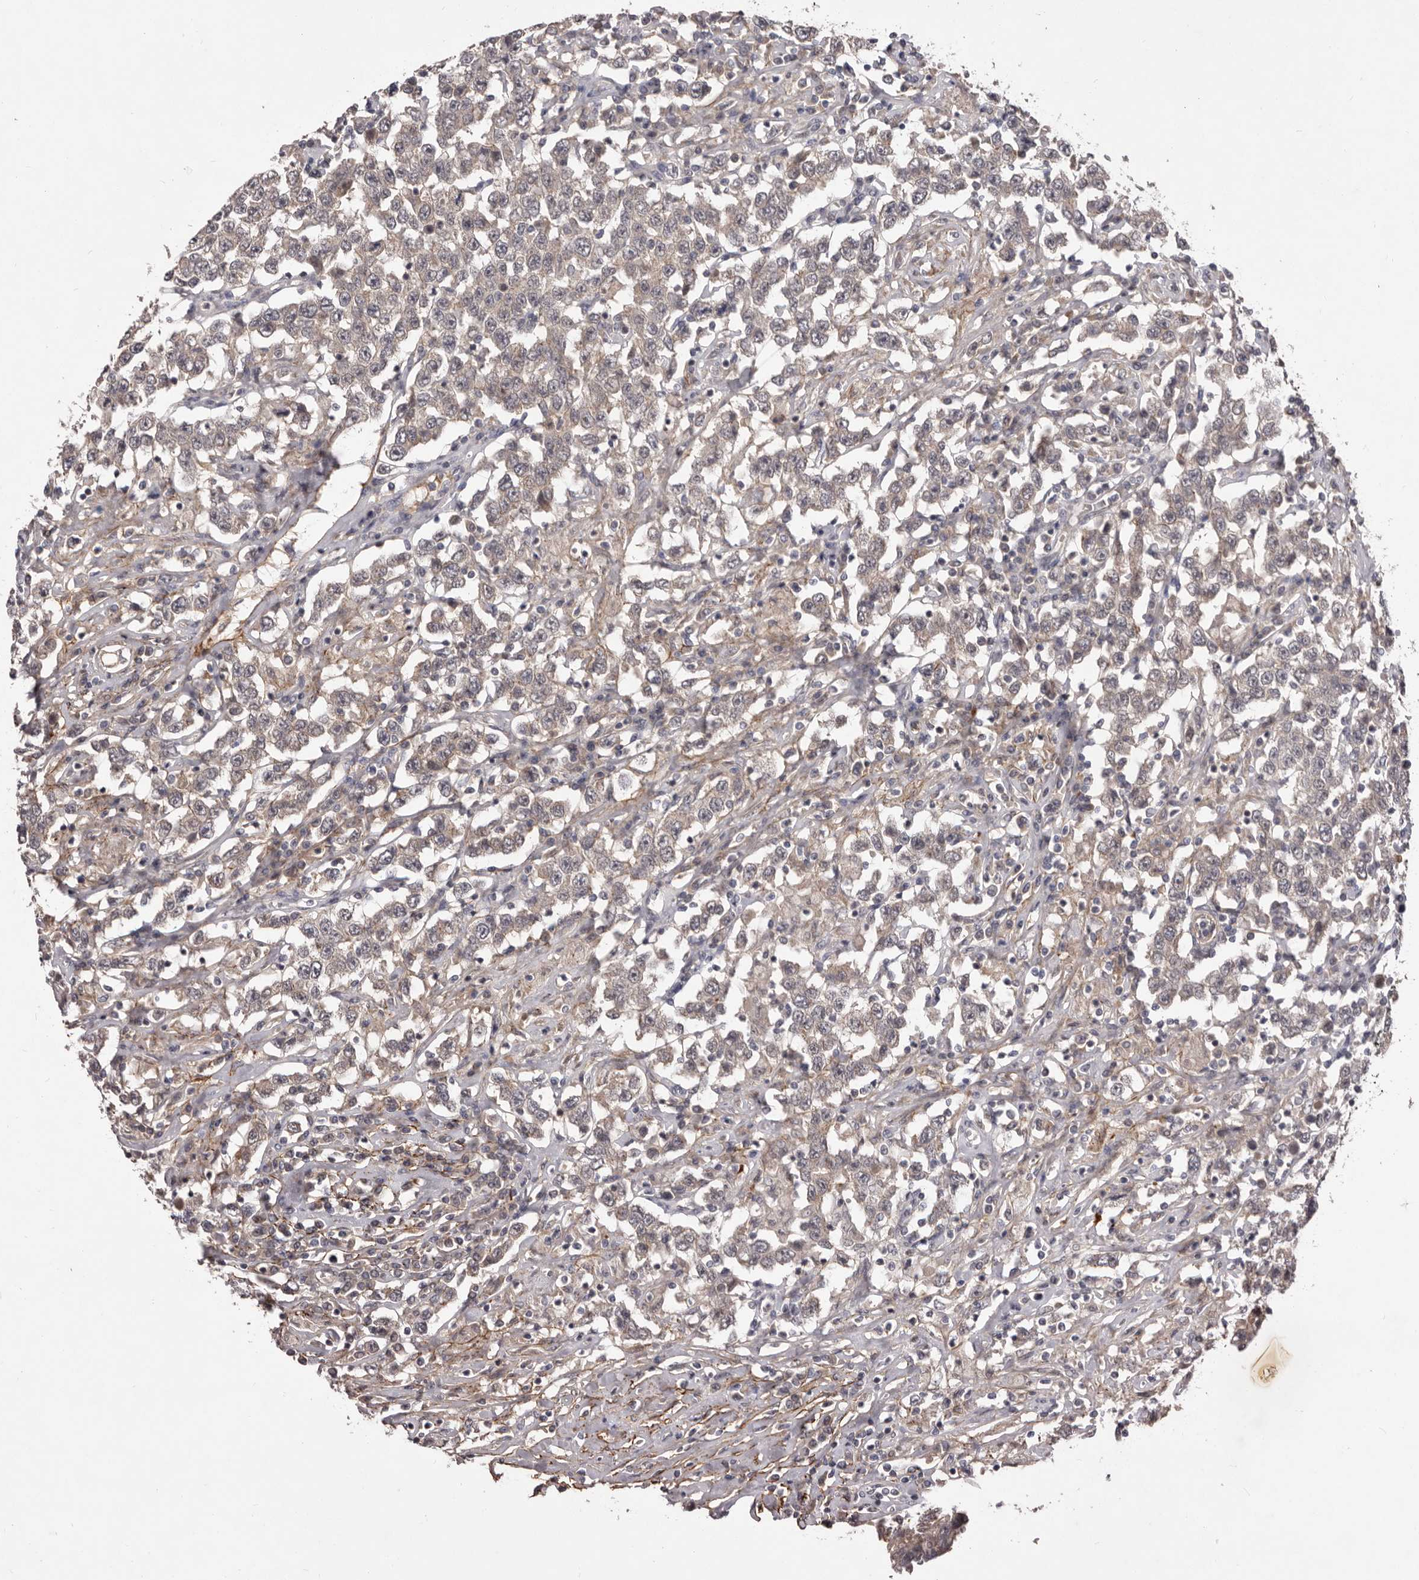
{"staining": {"intensity": "weak", "quantity": "<25%", "location": "cytoplasmic/membranous"}, "tissue": "testis cancer", "cell_type": "Tumor cells", "image_type": "cancer", "snomed": [{"axis": "morphology", "description": "Seminoma, NOS"}, {"axis": "topography", "description": "Testis"}], "caption": "DAB immunohistochemical staining of human seminoma (testis) demonstrates no significant staining in tumor cells.", "gene": "HBS1L", "patient": {"sex": "male", "age": 41}}